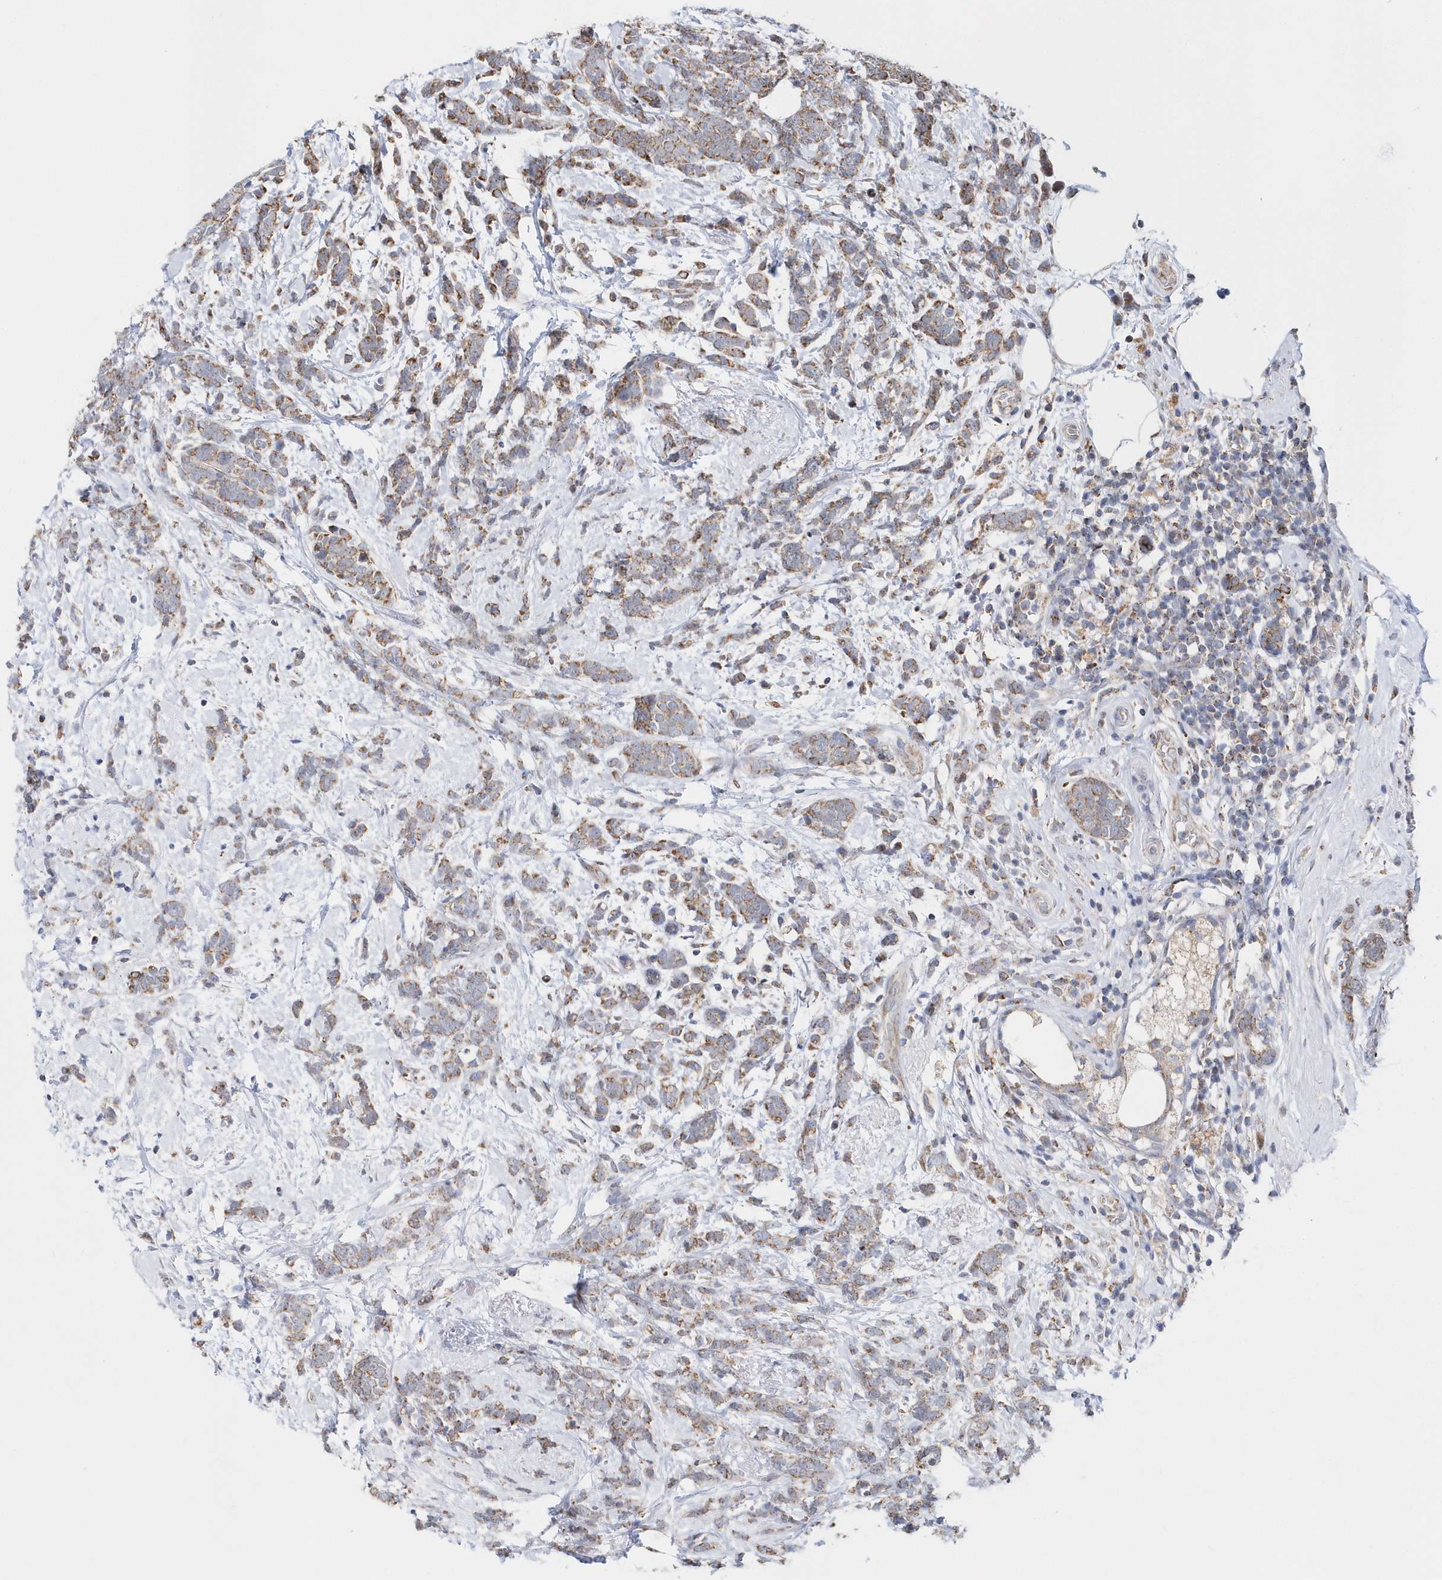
{"staining": {"intensity": "moderate", "quantity": ">75%", "location": "cytoplasmic/membranous"}, "tissue": "breast cancer", "cell_type": "Tumor cells", "image_type": "cancer", "snomed": [{"axis": "morphology", "description": "Lobular carcinoma"}, {"axis": "topography", "description": "Breast"}], "caption": "Immunohistochemistry photomicrograph of breast cancer (lobular carcinoma) stained for a protein (brown), which exhibits medium levels of moderate cytoplasmic/membranous staining in about >75% of tumor cells.", "gene": "SPATA5", "patient": {"sex": "female", "age": 58}}